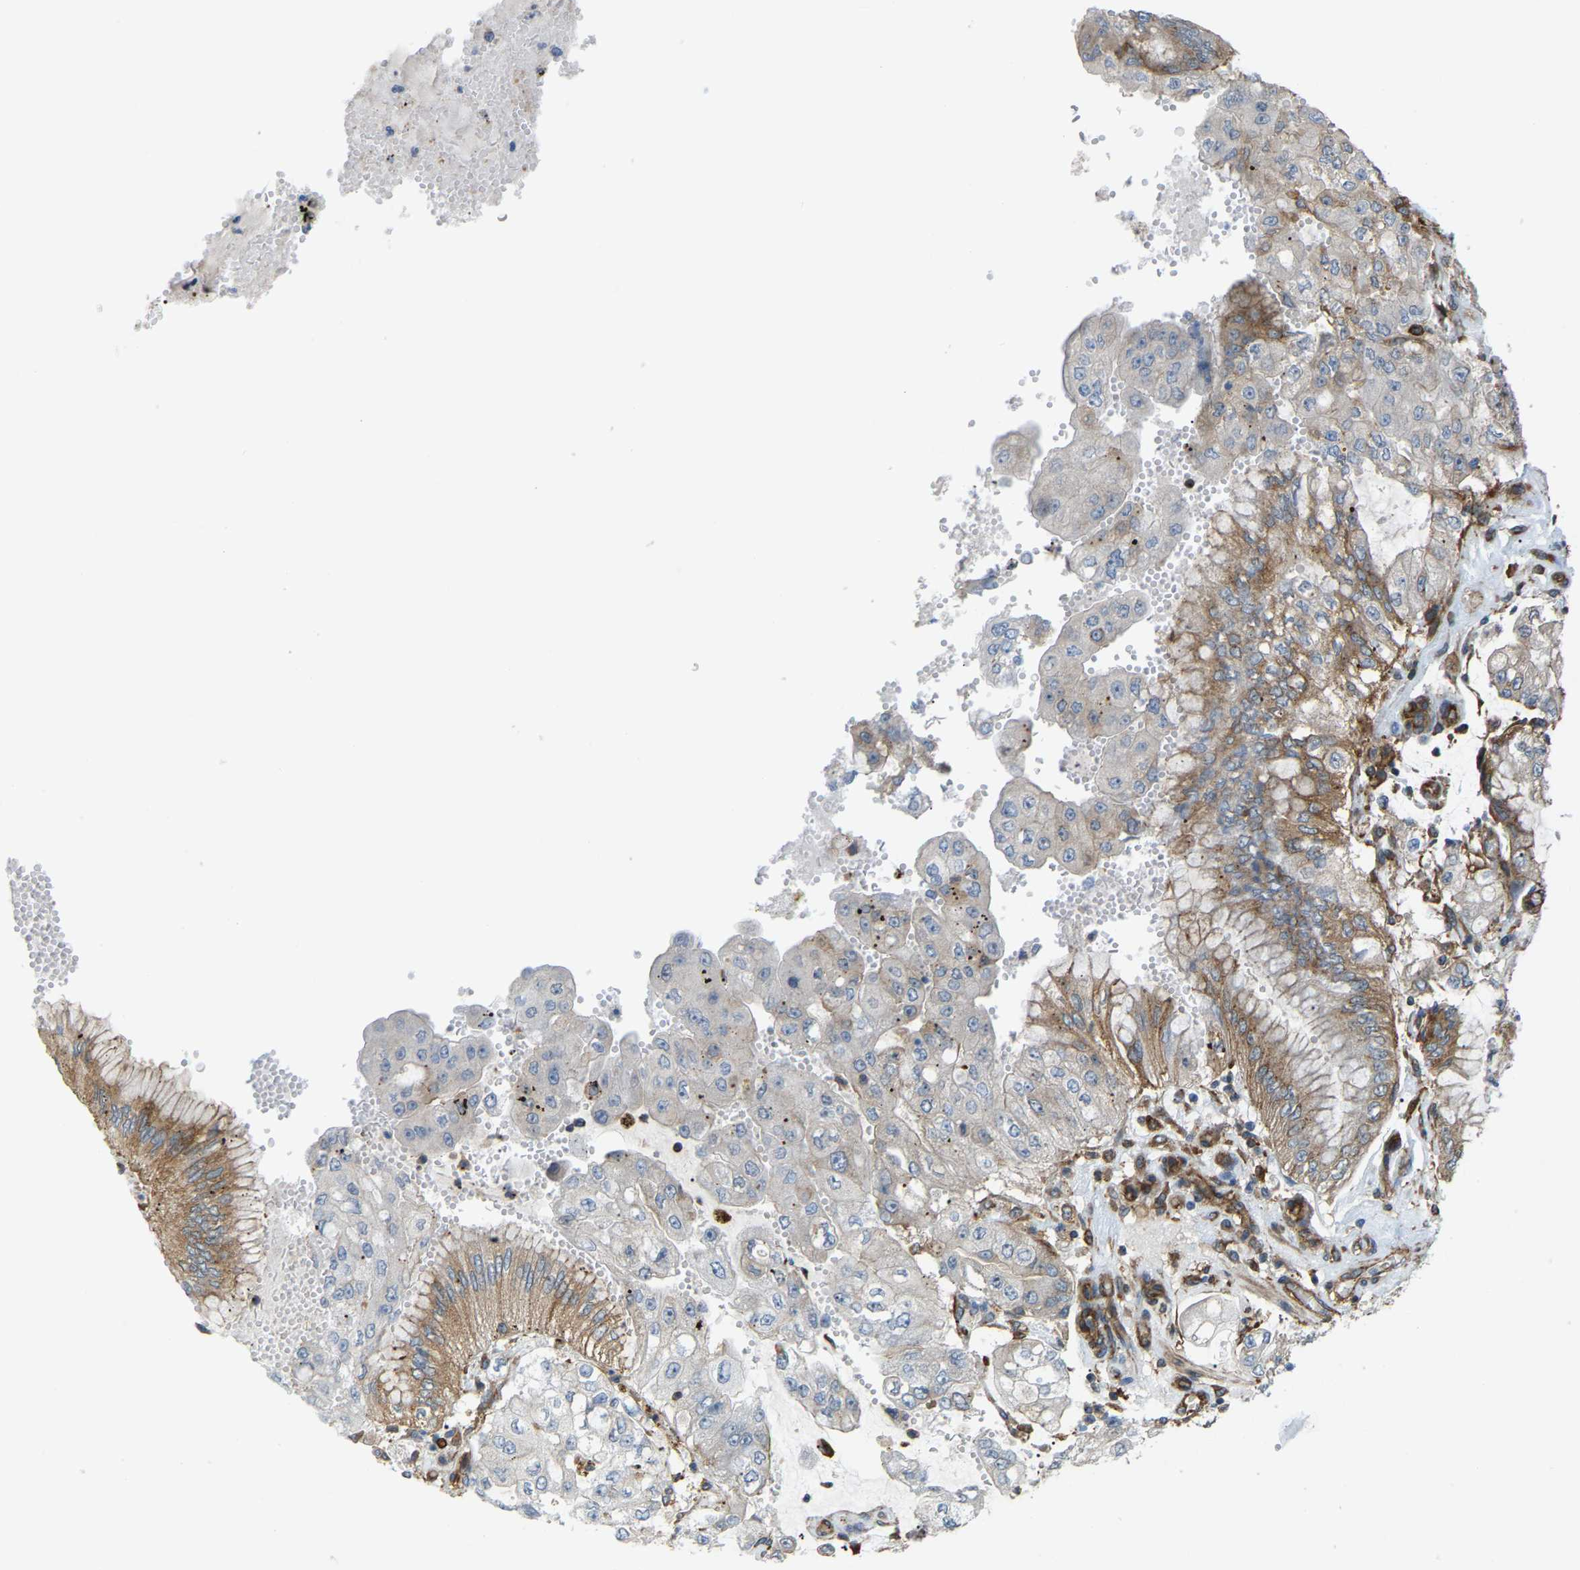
{"staining": {"intensity": "moderate", "quantity": "<25%", "location": "cytoplasmic/membranous"}, "tissue": "stomach cancer", "cell_type": "Tumor cells", "image_type": "cancer", "snomed": [{"axis": "morphology", "description": "Adenocarcinoma, NOS"}, {"axis": "topography", "description": "Stomach"}], "caption": "A brown stain highlights moderate cytoplasmic/membranous expression of a protein in stomach adenocarcinoma tumor cells.", "gene": "PICALM", "patient": {"sex": "male", "age": 76}}